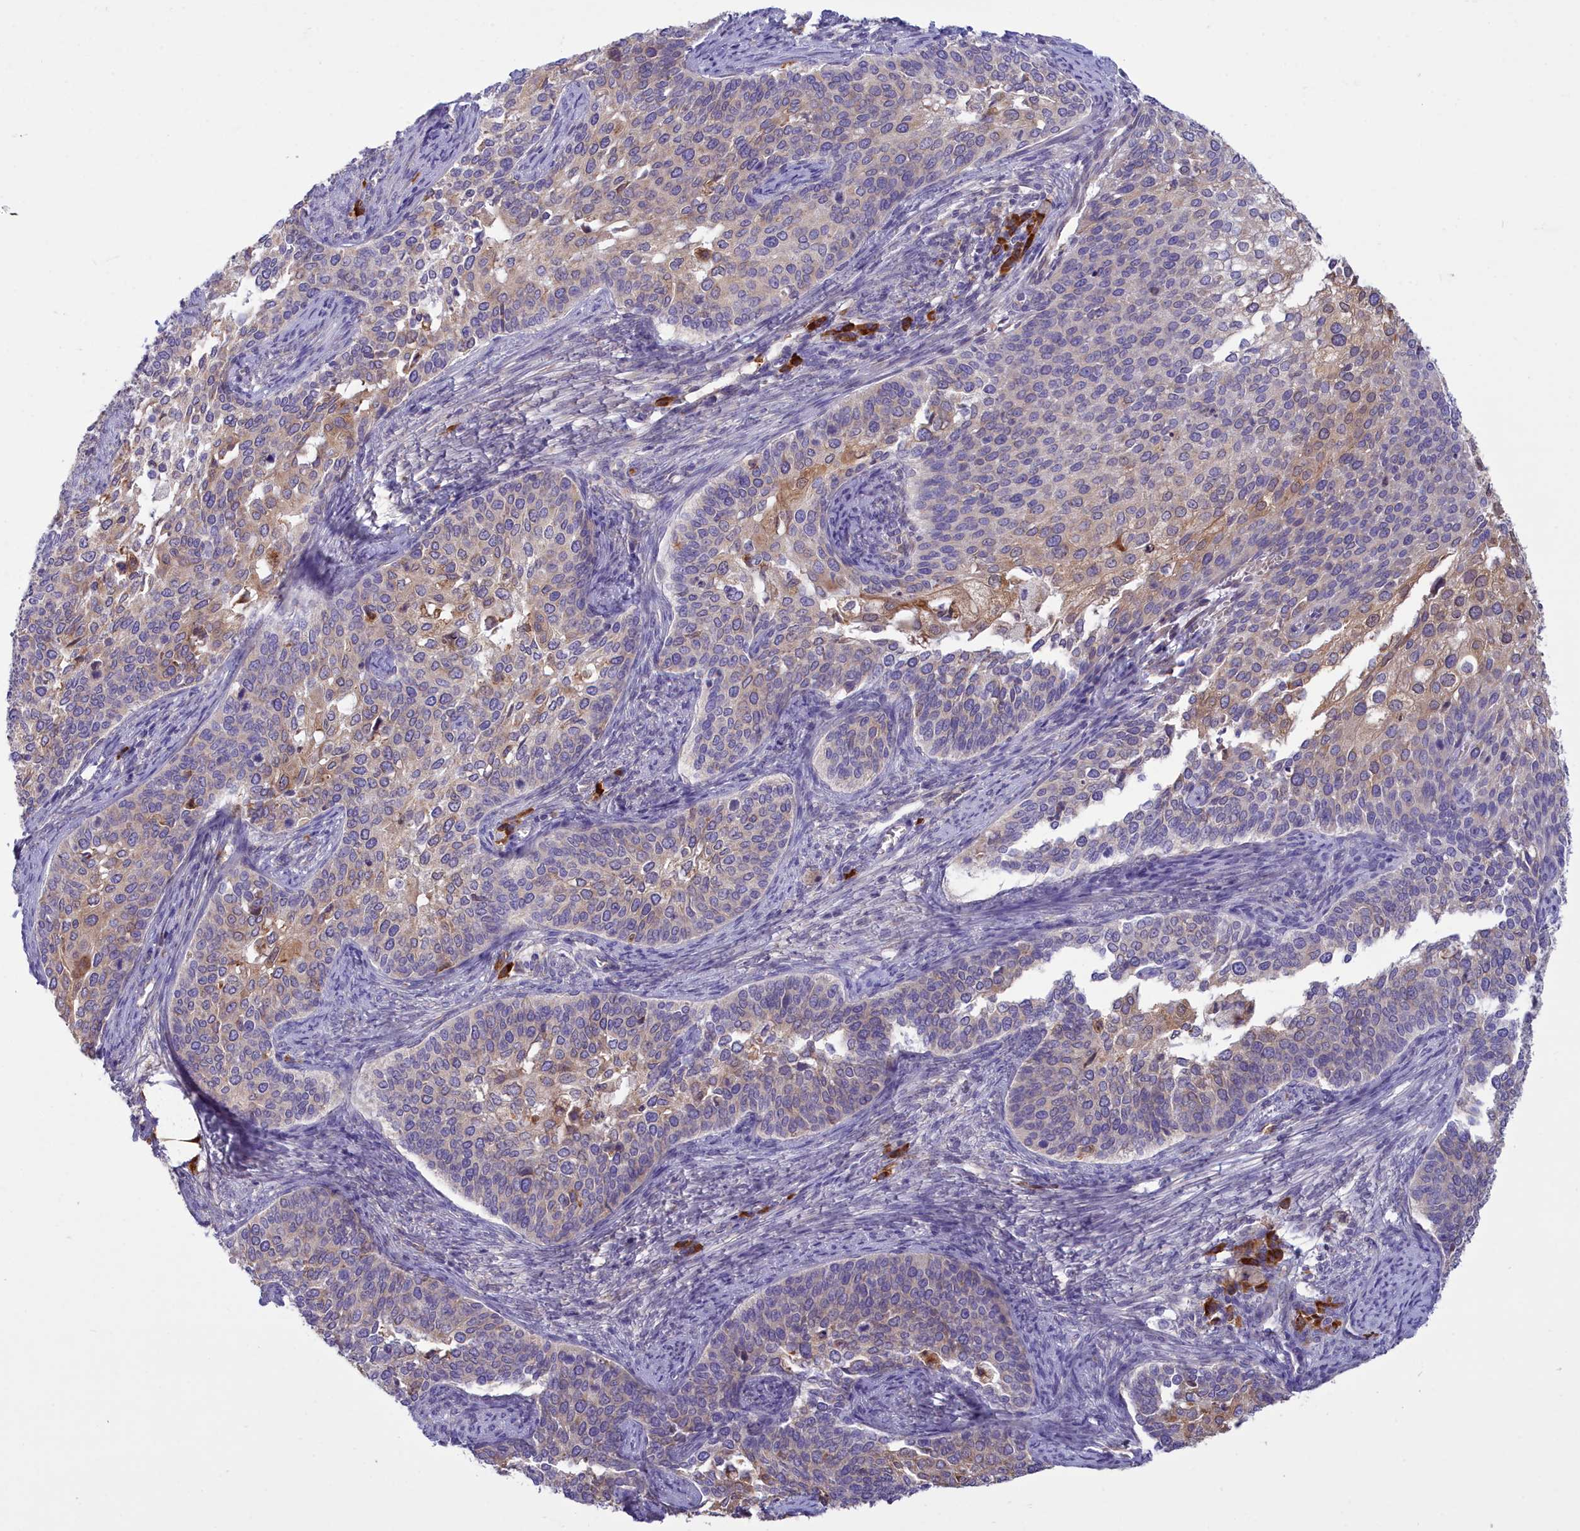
{"staining": {"intensity": "moderate", "quantity": "<25%", "location": "cytoplasmic/membranous"}, "tissue": "cervical cancer", "cell_type": "Tumor cells", "image_type": "cancer", "snomed": [{"axis": "morphology", "description": "Squamous cell carcinoma, NOS"}, {"axis": "topography", "description": "Cervix"}], "caption": "Immunohistochemical staining of cervical cancer displays low levels of moderate cytoplasmic/membranous protein staining in approximately <25% of tumor cells.", "gene": "HM13", "patient": {"sex": "female", "age": 44}}